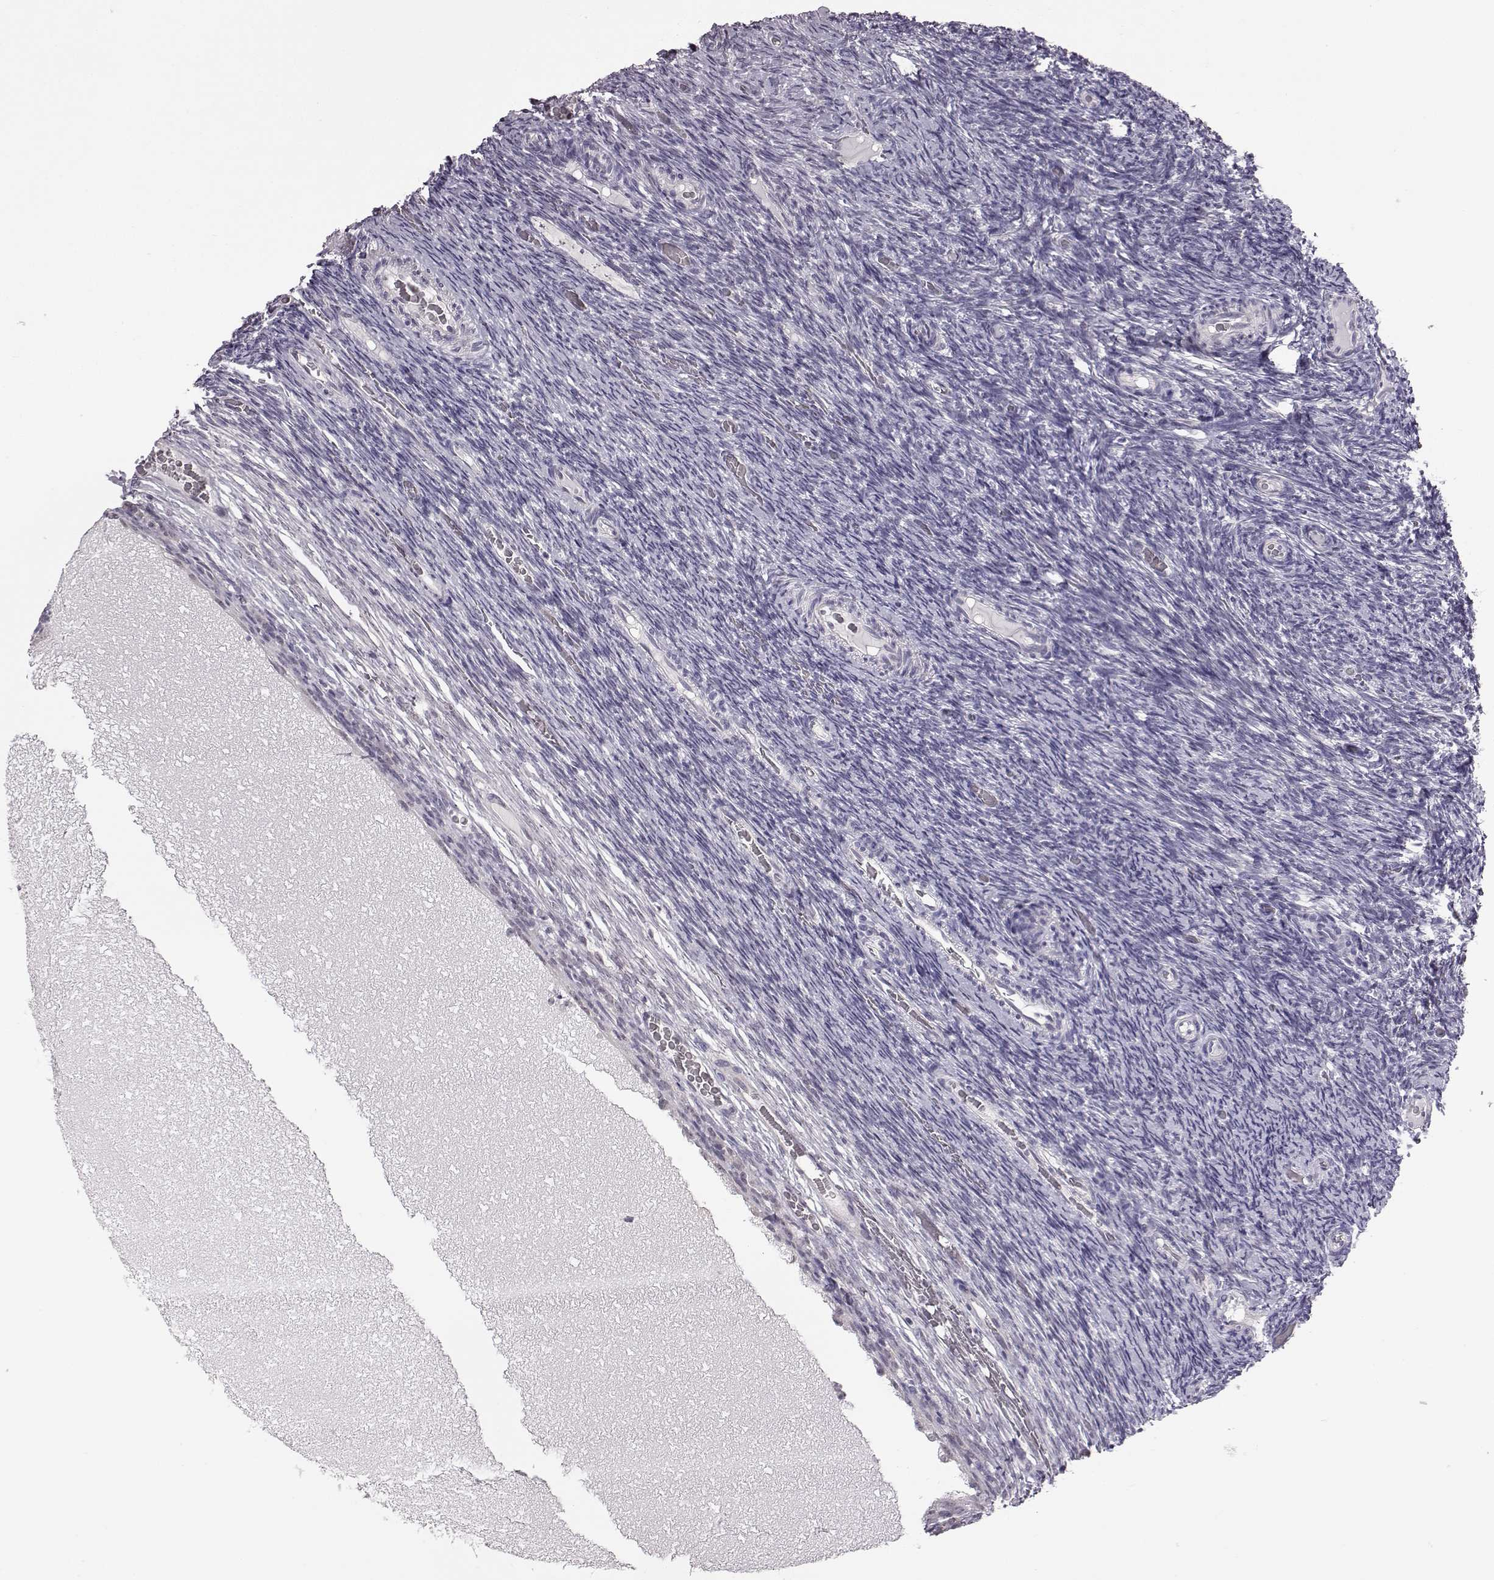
{"staining": {"intensity": "negative", "quantity": "none", "location": "none"}, "tissue": "ovary", "cell_type": "Ovarian stroma cells", "image_type": "normal", "snomed": [{"axis": "morphology", "description": "Normal tissue, NOS"}, {"axis": "topography", "description": "Ovary"}], "caption": "Ovary stained for a protein using immunohistochemistry (IHC) demonstrates no positivity ovarian stroma cells.", "gene": "C10orf62", "patient": {"sex": "female", "age": 34}}